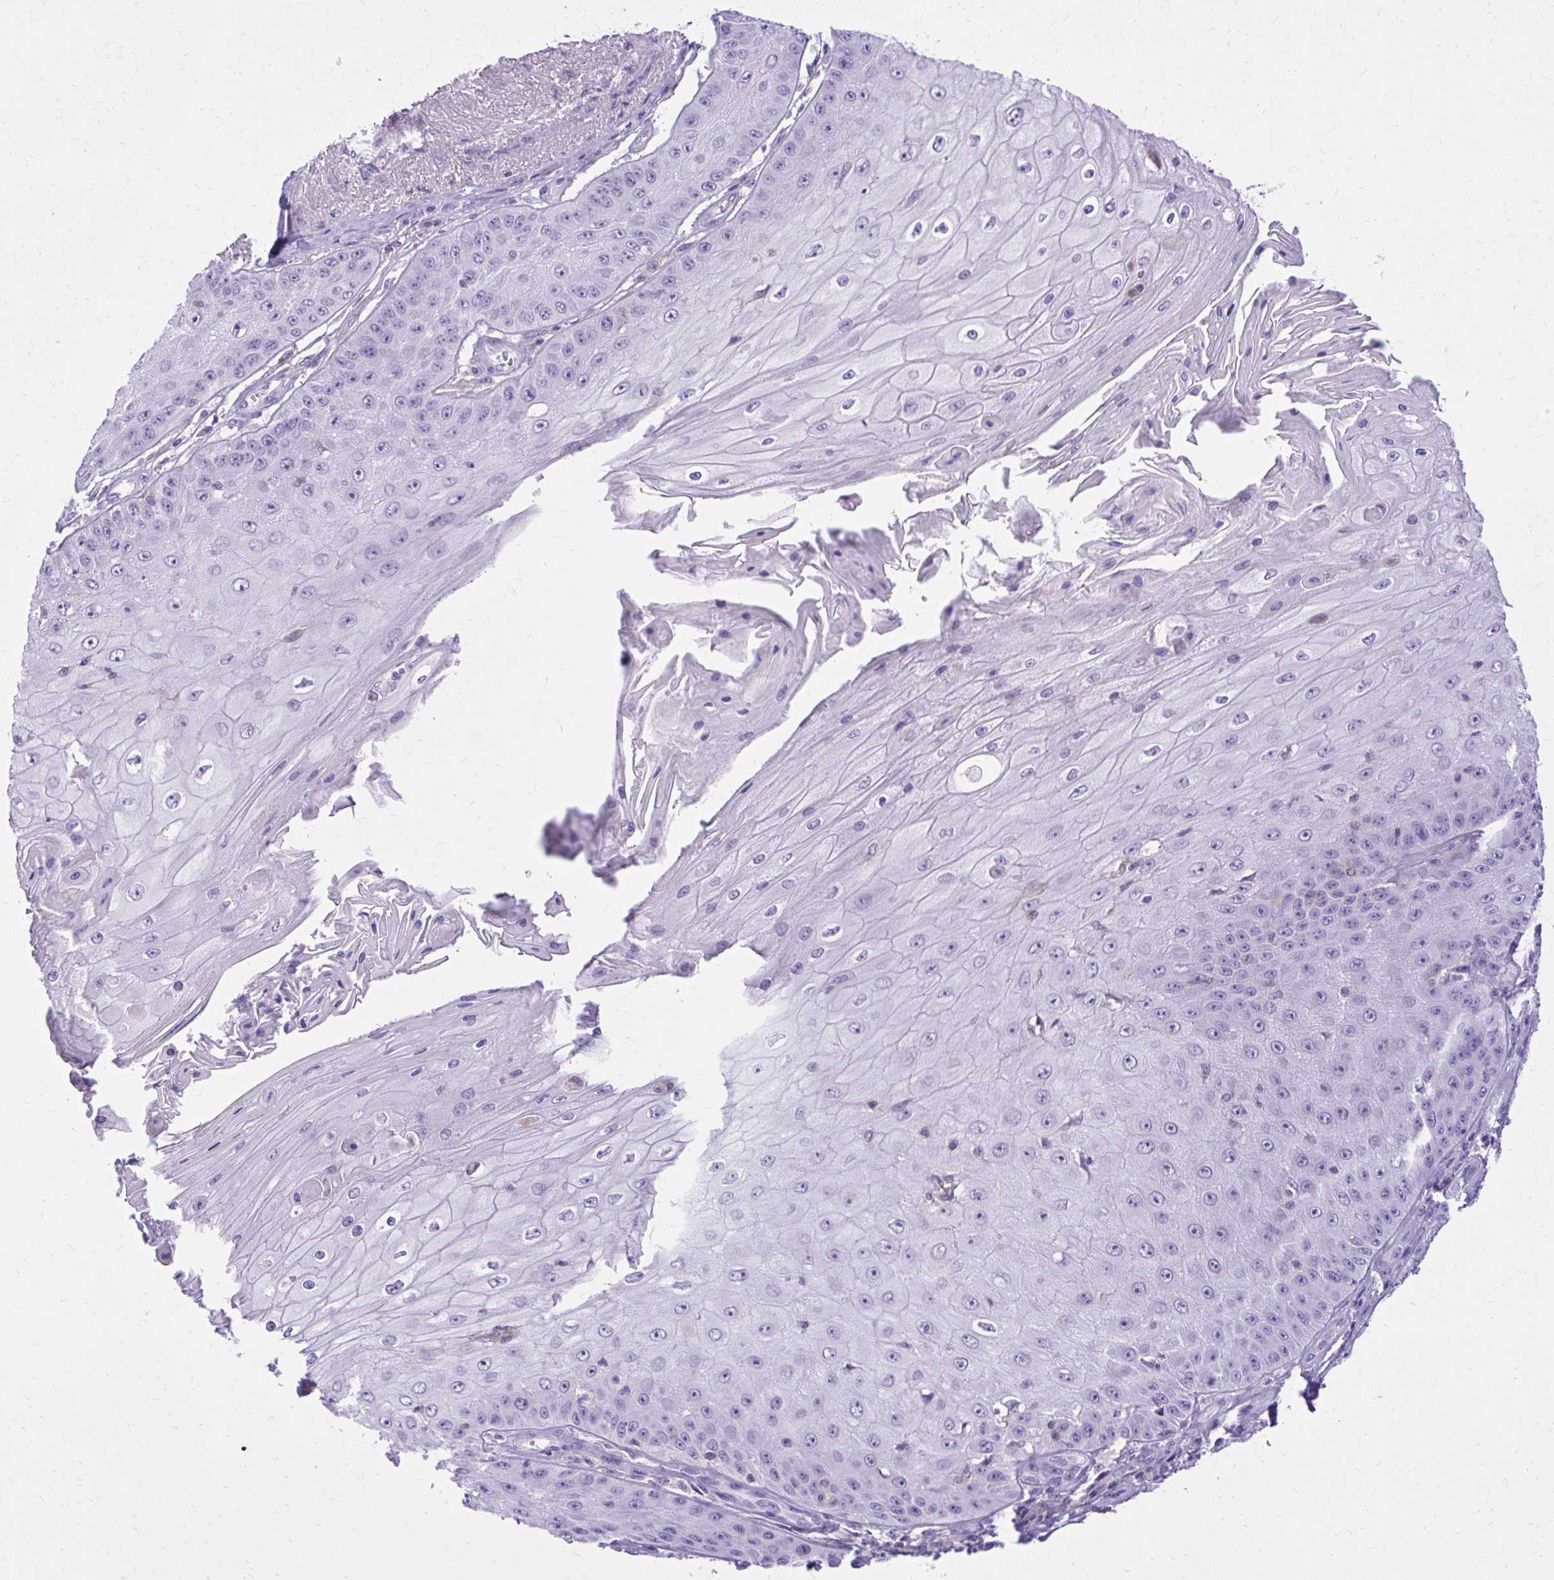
{"staining": {"intensity": "negative", "quantity": "none", "location": "none"}, "tissue": "skin cancer", "cell_type": "Tumor cells", "image_type": "cancer", "snomed": [{"axis": "morphology", "description": "Squamous cell carcinoma, NOS"}, {"axis": "topography", "description": "Skin"}], "caption": "Tumor cells show no significant positivity in skin cancer. The staining is performed using DAB (3,3'-diaminobenzidine) brown chromogen with nuclei counter-stained in using hematoxylin.", "gene": "GPRIN3", "patient": {"sex": "male", "age": 70}}